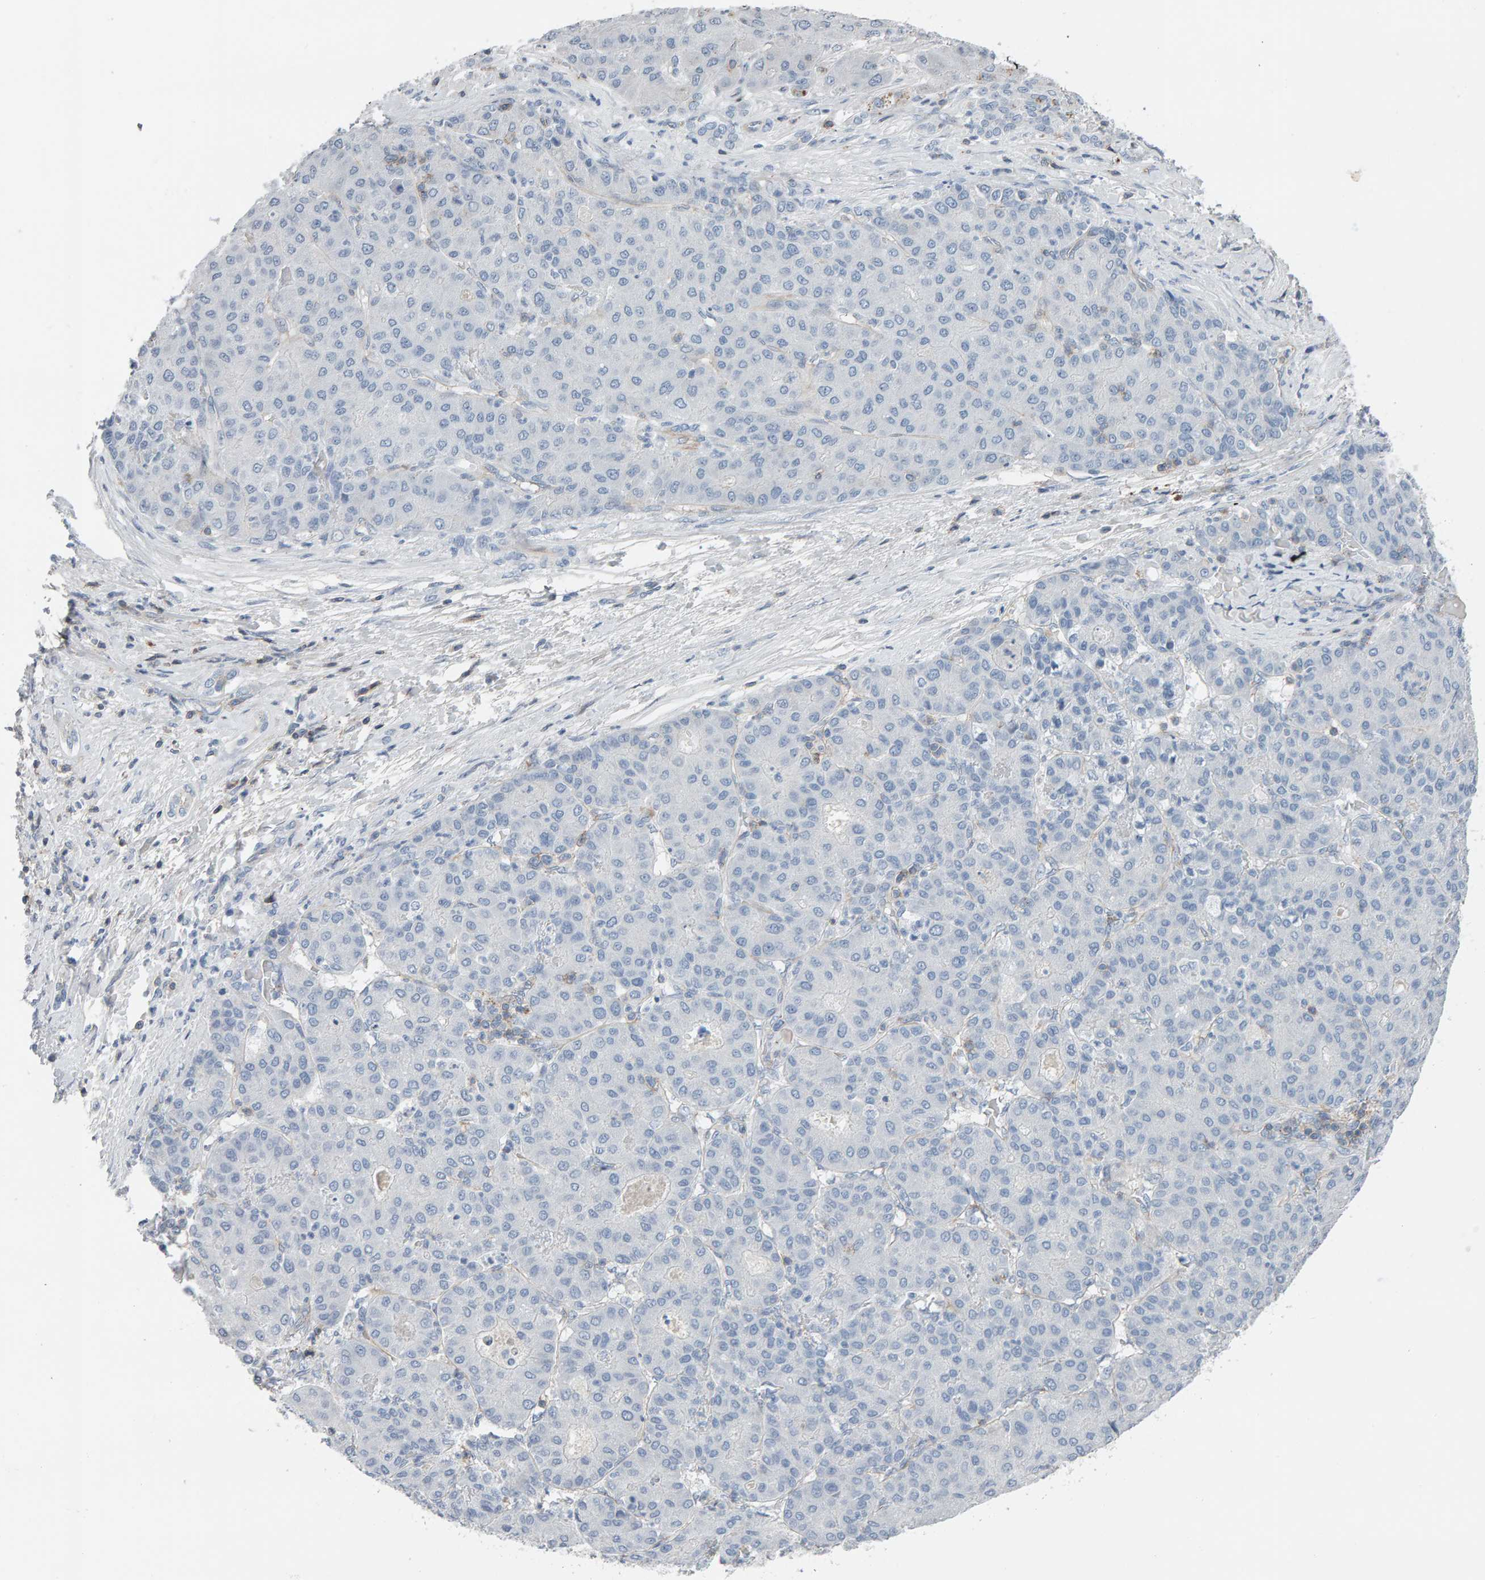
{"staining": {"intensity": "negative", "quantity": "none", "location": "none"}, "tissue": "liver cancer", "cell_type": "Tumor cells", "image_type": "cancer", "snomed": [{"axis": "morphology", "description": "Carcinoma, Hepatocellular, NOS"}, {"axis": "topography", "description": "Liver"}], "caption": "Protein analysis of liver cancer exhibits no significant expression in tumor cells.", "gene": "FYN", "patient": {"sex": "male", "age": 65}}